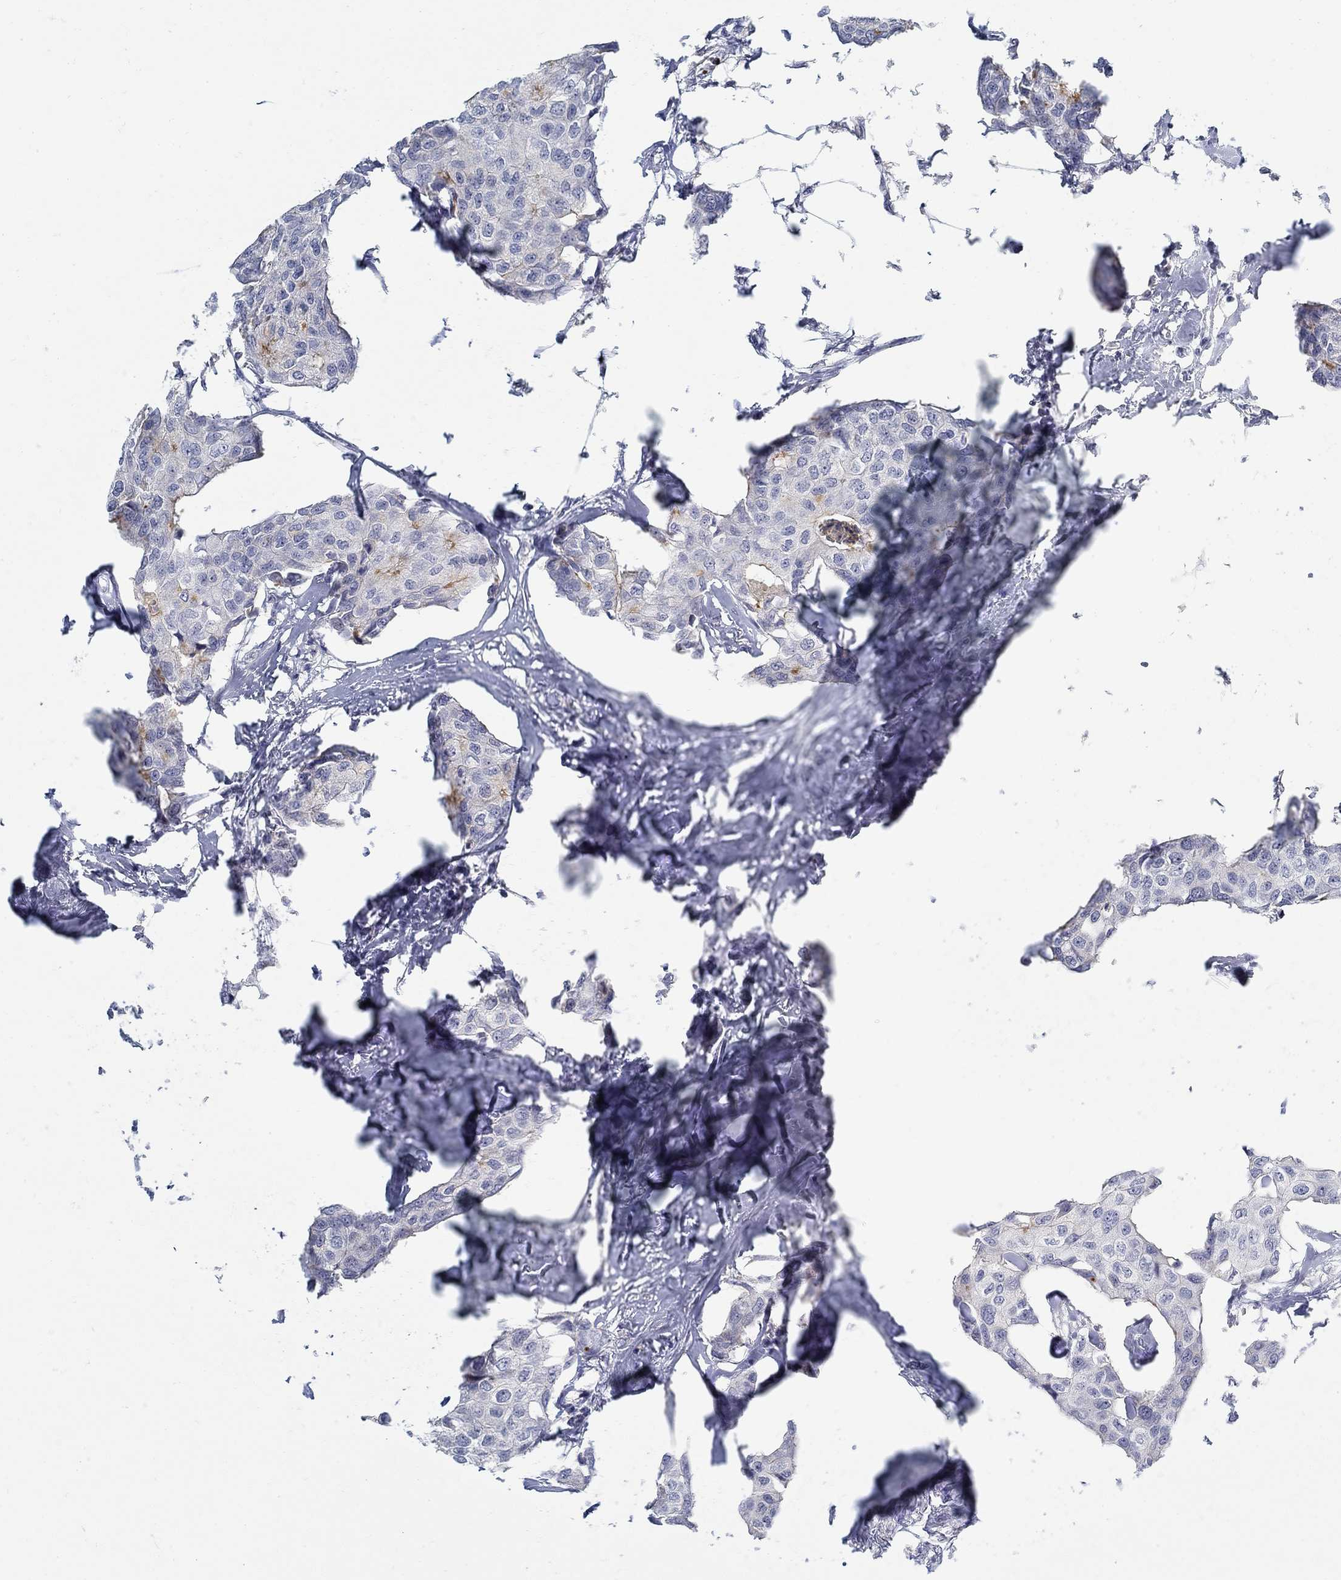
{"staining": {"intensity": "negative", "quantity": "none", "location": "none"}, "tissue": "breast cancer", "cell_type": "Tumor cells", "image_type": "cancer", "snomed": [{"axis": "morphology", "description": "Duct carcinoma"}, {"axis": "topography", "description": "Breast"}], "caption": "Breast cancer was stained to show a protein in brown. There is no significant expression in tumor cells. The staining was performed using DAB to visualize the protein expression in brown, while the nuclei were stained in blue with hematoxylin (Magnification: 20x).", "gene": "ANO7", "patient": {"sex": "female", "age": 80}}